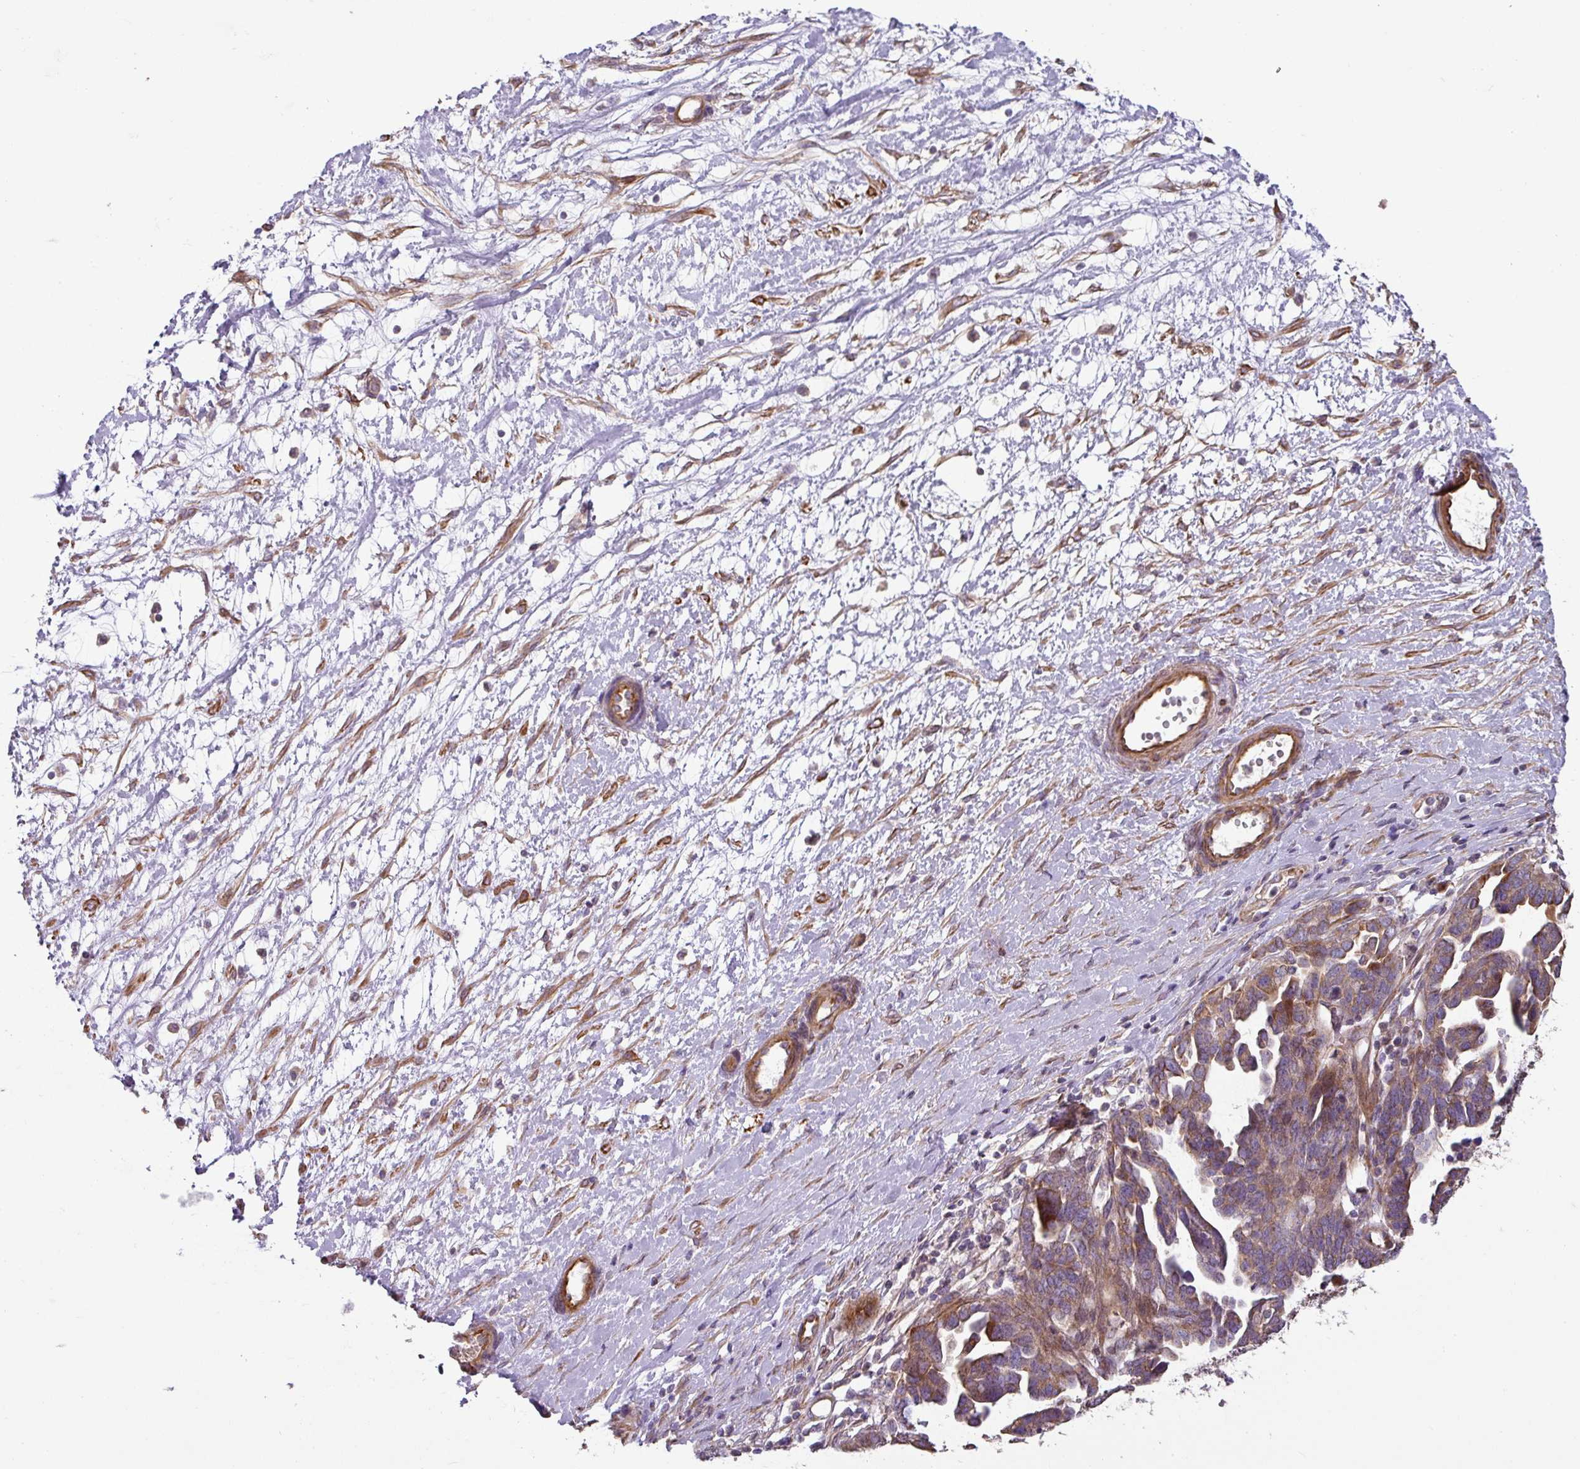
{"staining": {"intensity": "moderate", "quantity": "<25%", "location": "cytoplasmic/membranous"}, "tissue": "ovarian cancer", "cell_type": "Tumor cells", "image_type": "cancer", "snomed": [{"axis": "morphology", "description": "Cystadenocarcinoma, serous, NOS"}, {"axis": "topography", "description": "Ovary"}], "caption": "Tumor cells exhibit low levels of moderate cytoplasmic/membranous staining in approximately <25% of cells in human ovarian cancer (serous cystadenocarcinoma). (DAB (3,3'-diaminobenzidine) = brown stain, brightfield microscopy at high magnification).", "gene": "MRRF", "patient": {"sex": "female", "age": 54}}